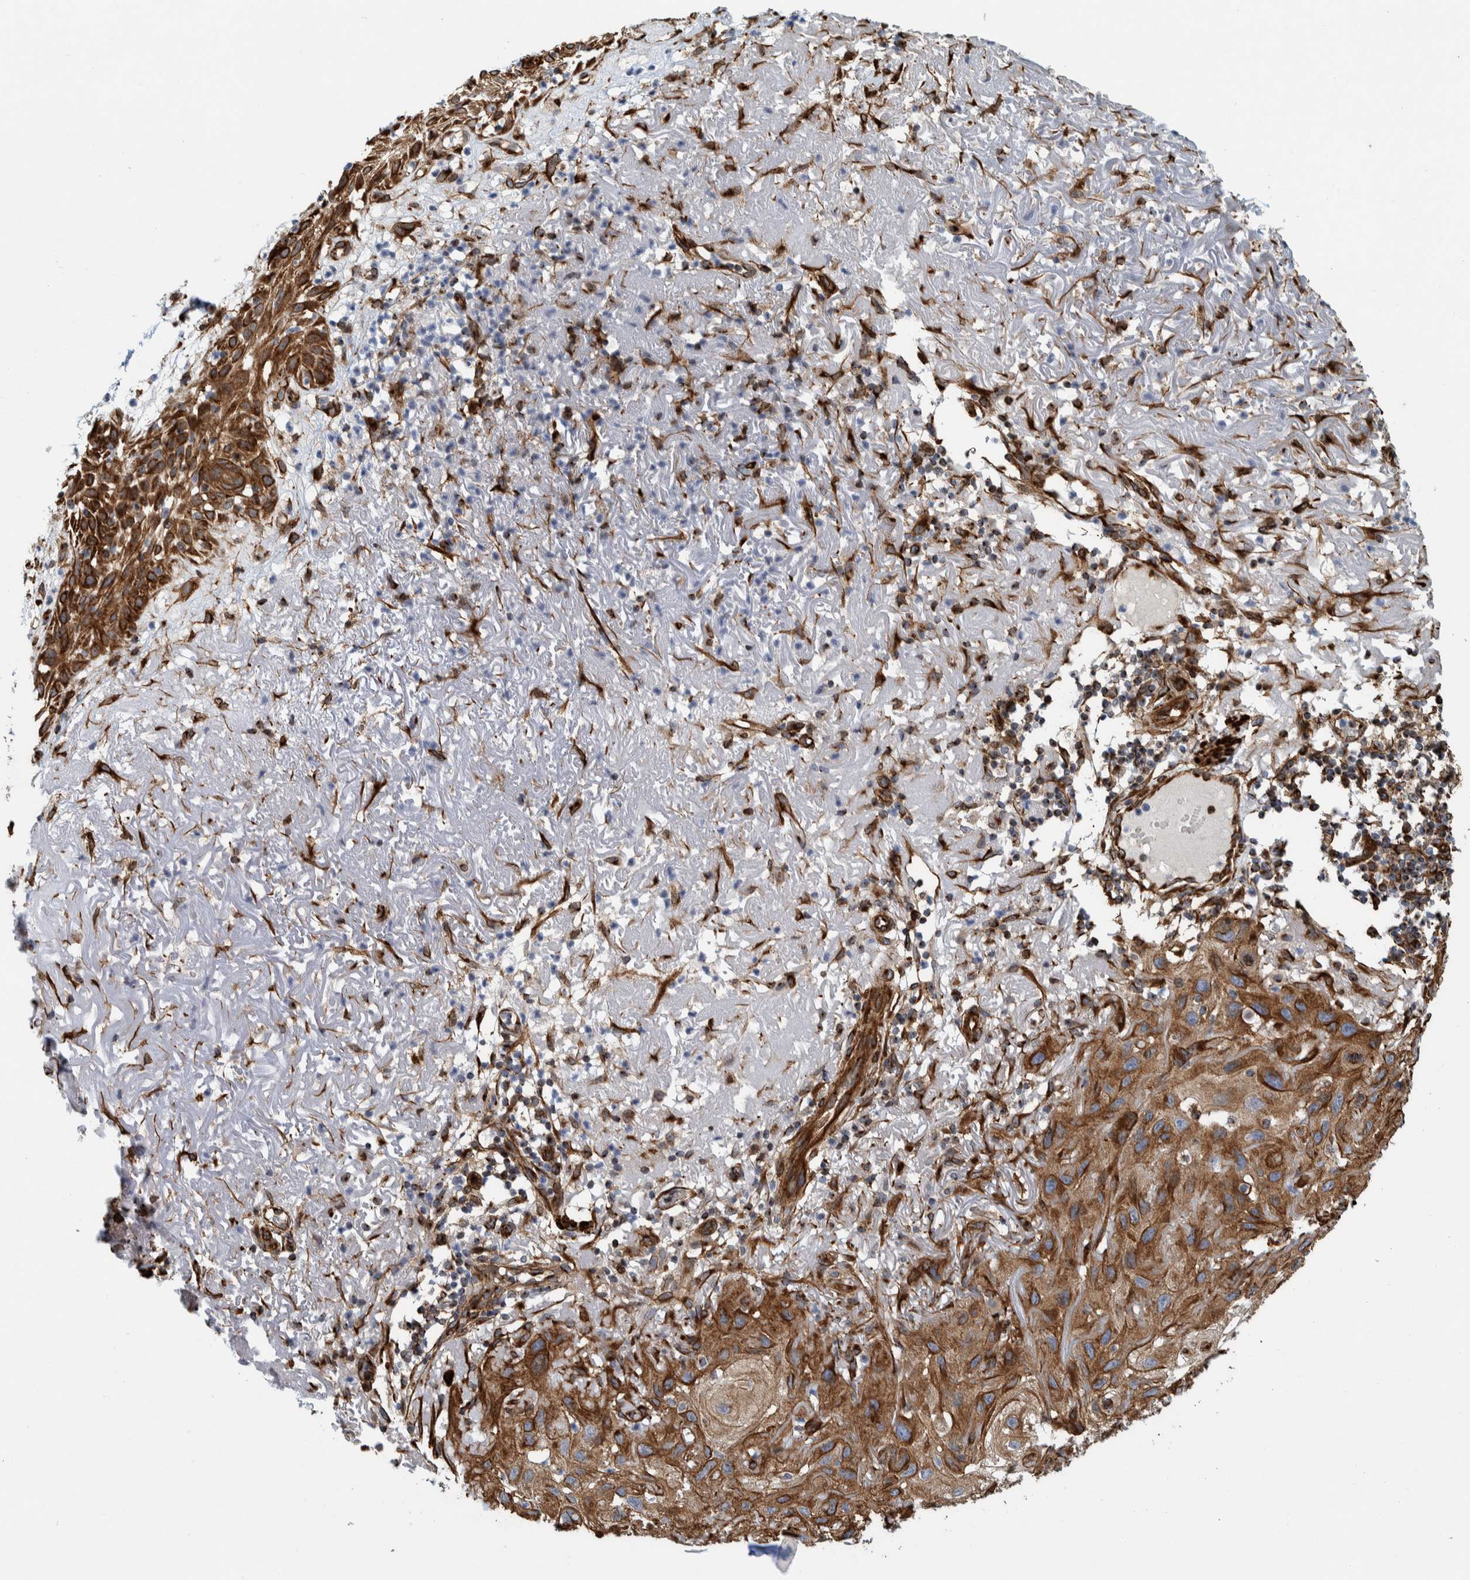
{"staining": {"intensity": "strong", "quantity": ">75%", "location": "cytoplasmic/membranous"}, "tissue": "skin cancer", "cell_type": "Tumor cells", "image_type": "cancer", "snomed": [{"axis": "morphology", "description": "Squamous cell carcinoma, NOS"}, {"axis": "topography", "description": "Skin"}], "caption": "Skin cancer (squamous cell carcinoma) stained with immunohistochemistry exhibits strong cytoplasmic/membranous positivity in approximately >75% of tumor cells.", "gene": "CCDC57", "patient": {"sex": "female", "age": 96}}